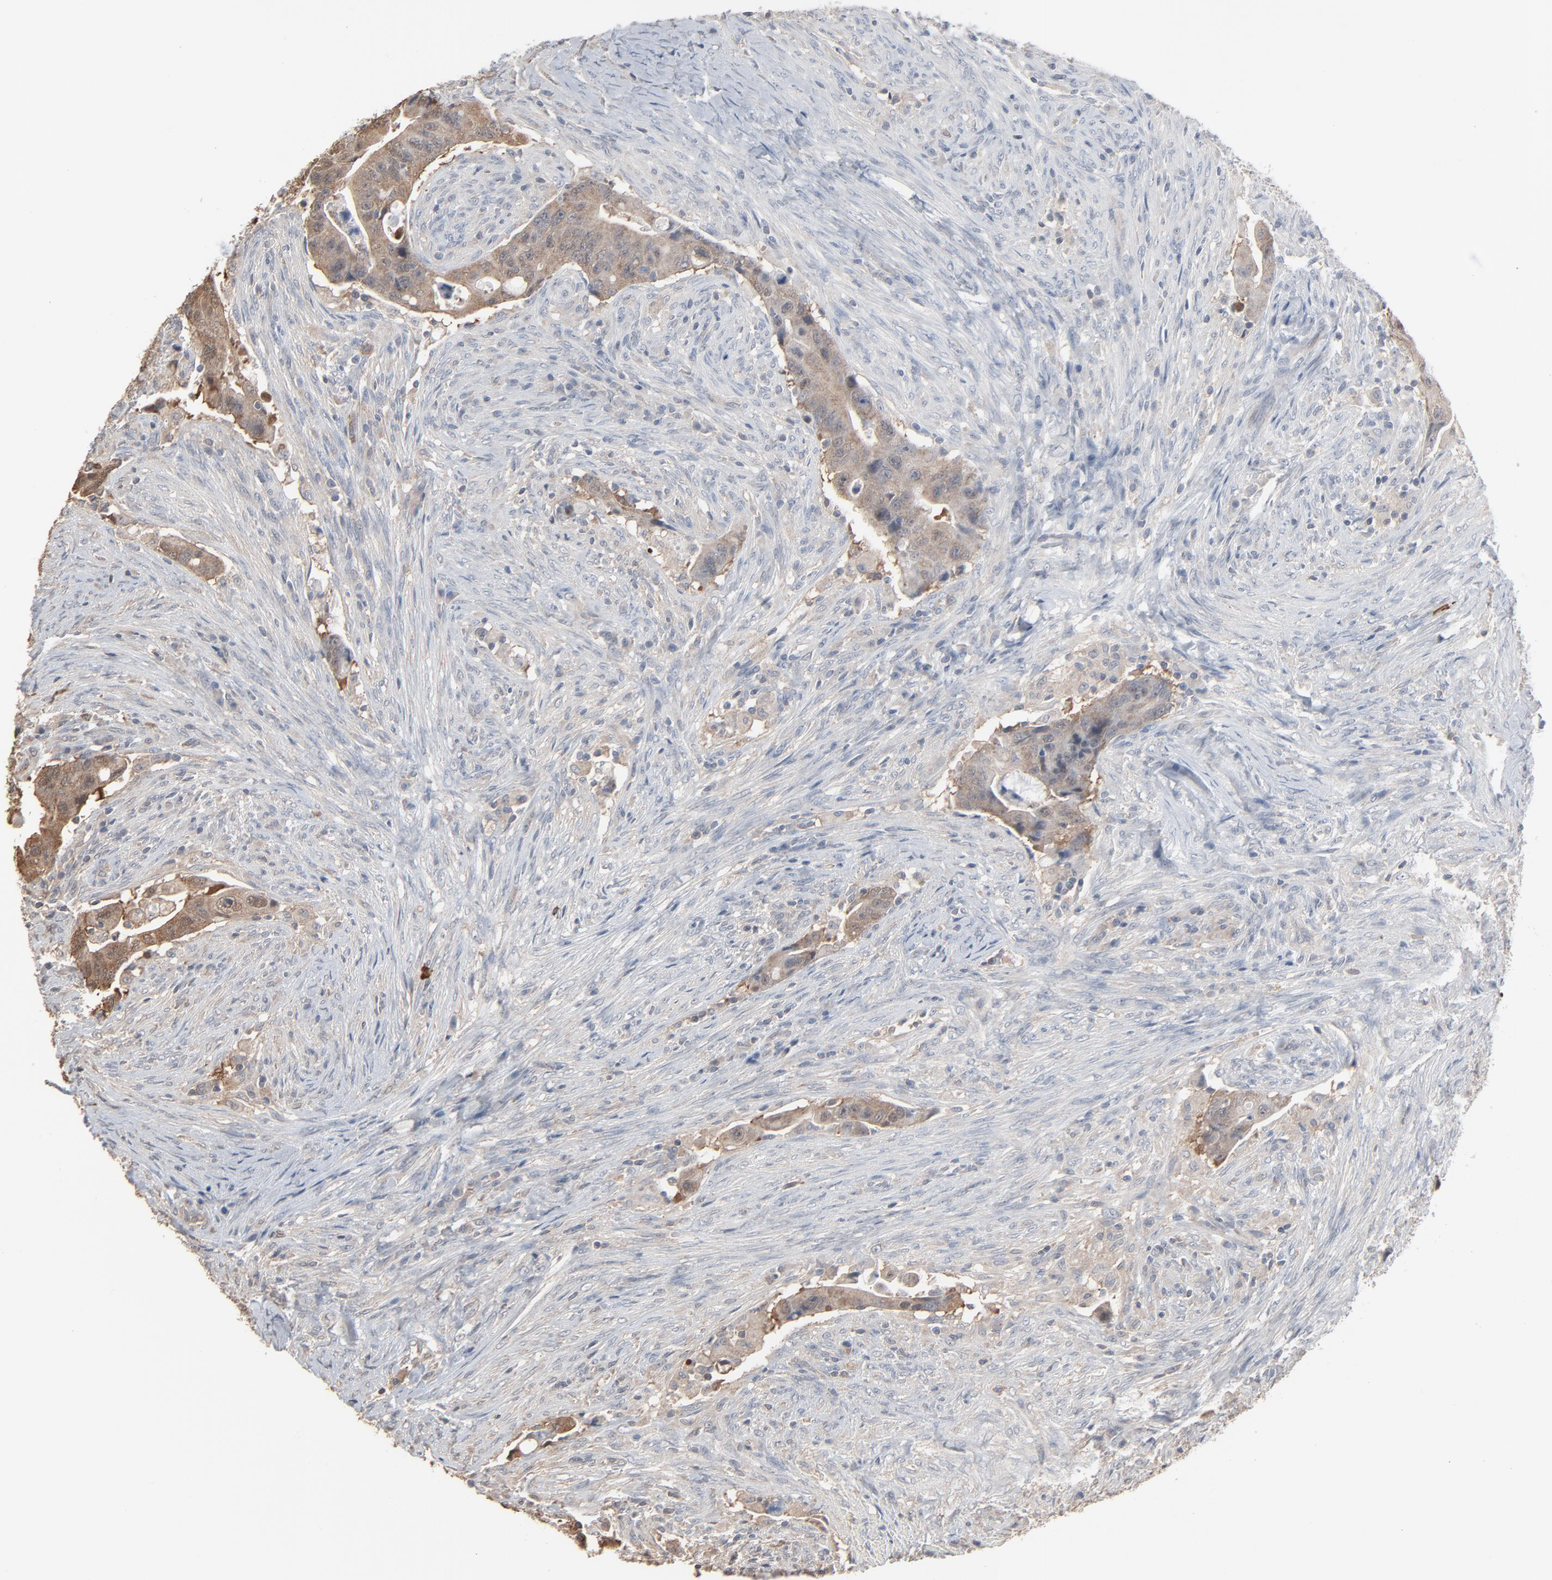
{"staining": {"intensity": "weak", "quantity": ">75%", "location": "cytoplasmic/membranous"}, "tissue": "colorectal cancer", "cell_type": "Tumor cells", "image_type": "cancer", "snomed": [{"axis": "morphology", "description": "Adenocarcinoma, NOS"}, {"axis": "topography", "description": "Rectum"}], "caption": "High-power microscopy captured an IHC micrograph of colorectal cancer, revealing weak cytoplasmic/membranous staining in approximately >75% of tumor cells.", "gene": "CCT5", "patient": {"sex": "female", "age": 71}}